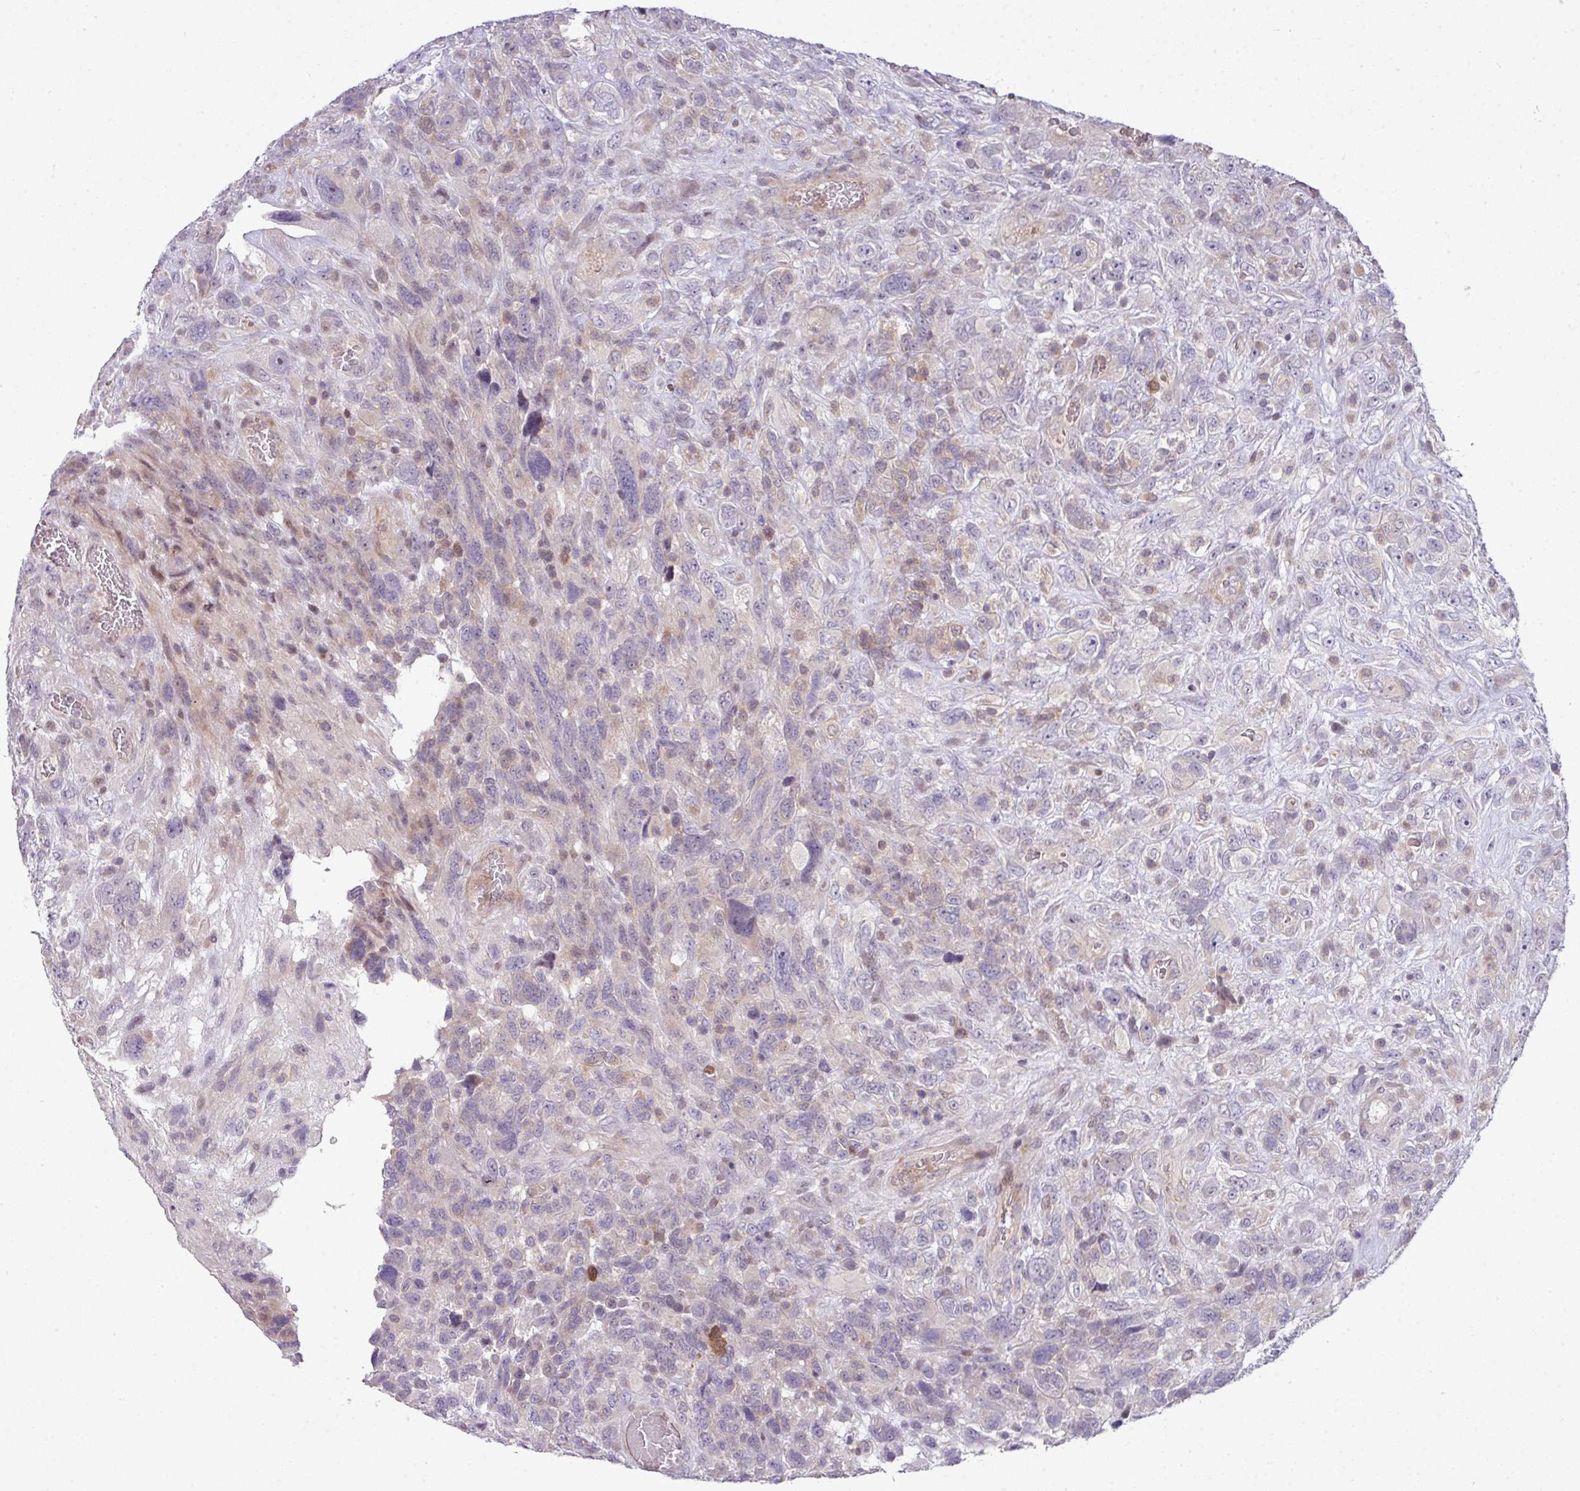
{"staining": {"intensity": "weak", "quantity": "<25%", "location": "cytoplasmic/membranous"}, "tissue": "glioma", "cell_type": "Tumor cells", "image_type": "cancer", "snomed": [{"axis": "morphology", "description": "Glioma, malignant, High grade"}, {"axis": "topography", "description": "Brain"}], "caption": "IHC photomicrograph of human glioma stained for a protein (brown), which shows no expression in tumor cells.", "gene": "STAT5A", "patient": {"sex": "male", "age": 61}}